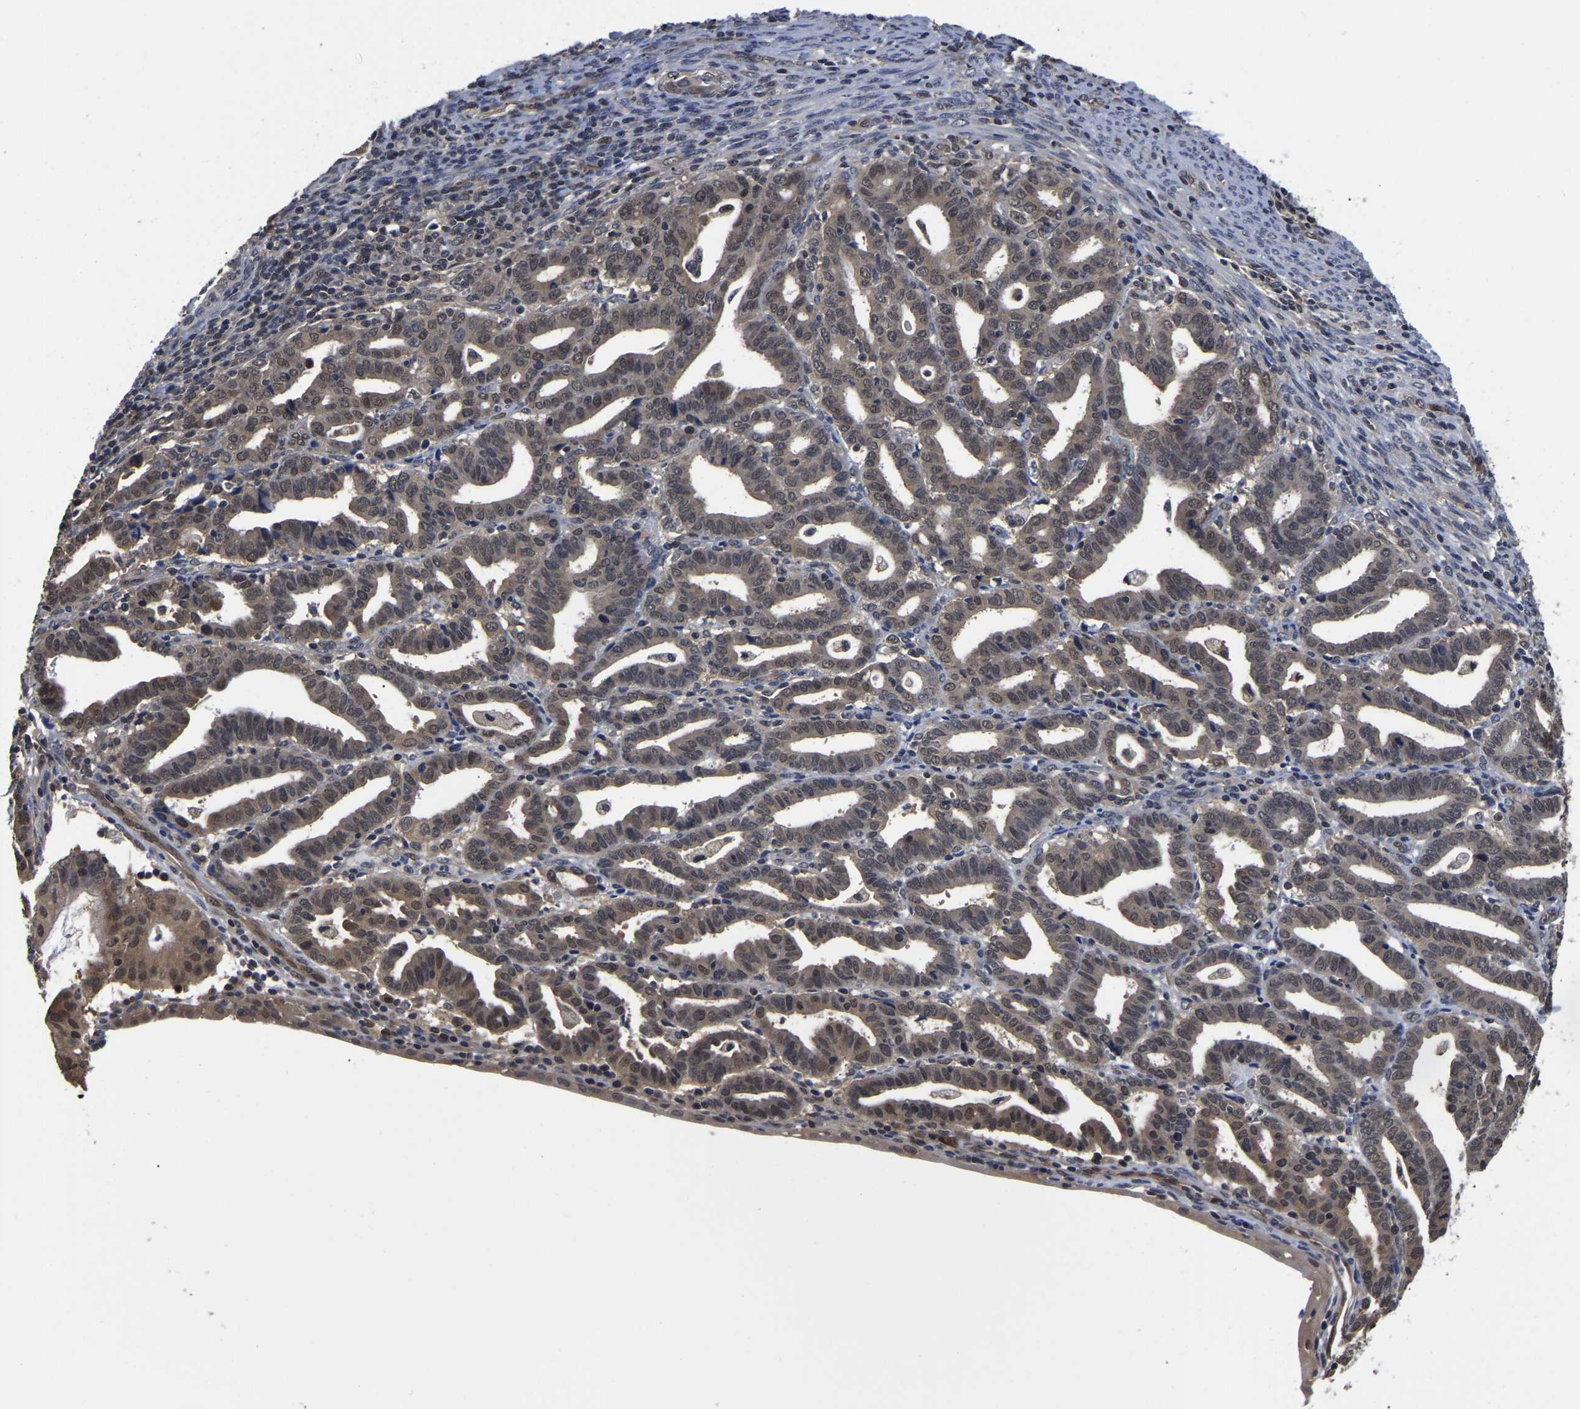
{"staining": {"intensity": "weak", "quantity": ">75%", "location": "cytoplasmic/membranous,nuclear"}, "tissue": "endometrial cancer", "cell_type": "Tumor cells", "image_type": "cancer", "snomed": [{"axis": "morphology", "description": "Adenocarcinoma, NOS"}, {"axis": "topography", "description": "Uterus"}], "caption": "Immunohistochemistry (IHC) histopathology image of endometrial cancer stained for a protein (brown), which displays low levels of weak cytoplasmic/membranous and nuclear staining in about >75% of tumor cells.", "gene": "MCOLN2", "patient": {"sex": "female", "age": 83}}